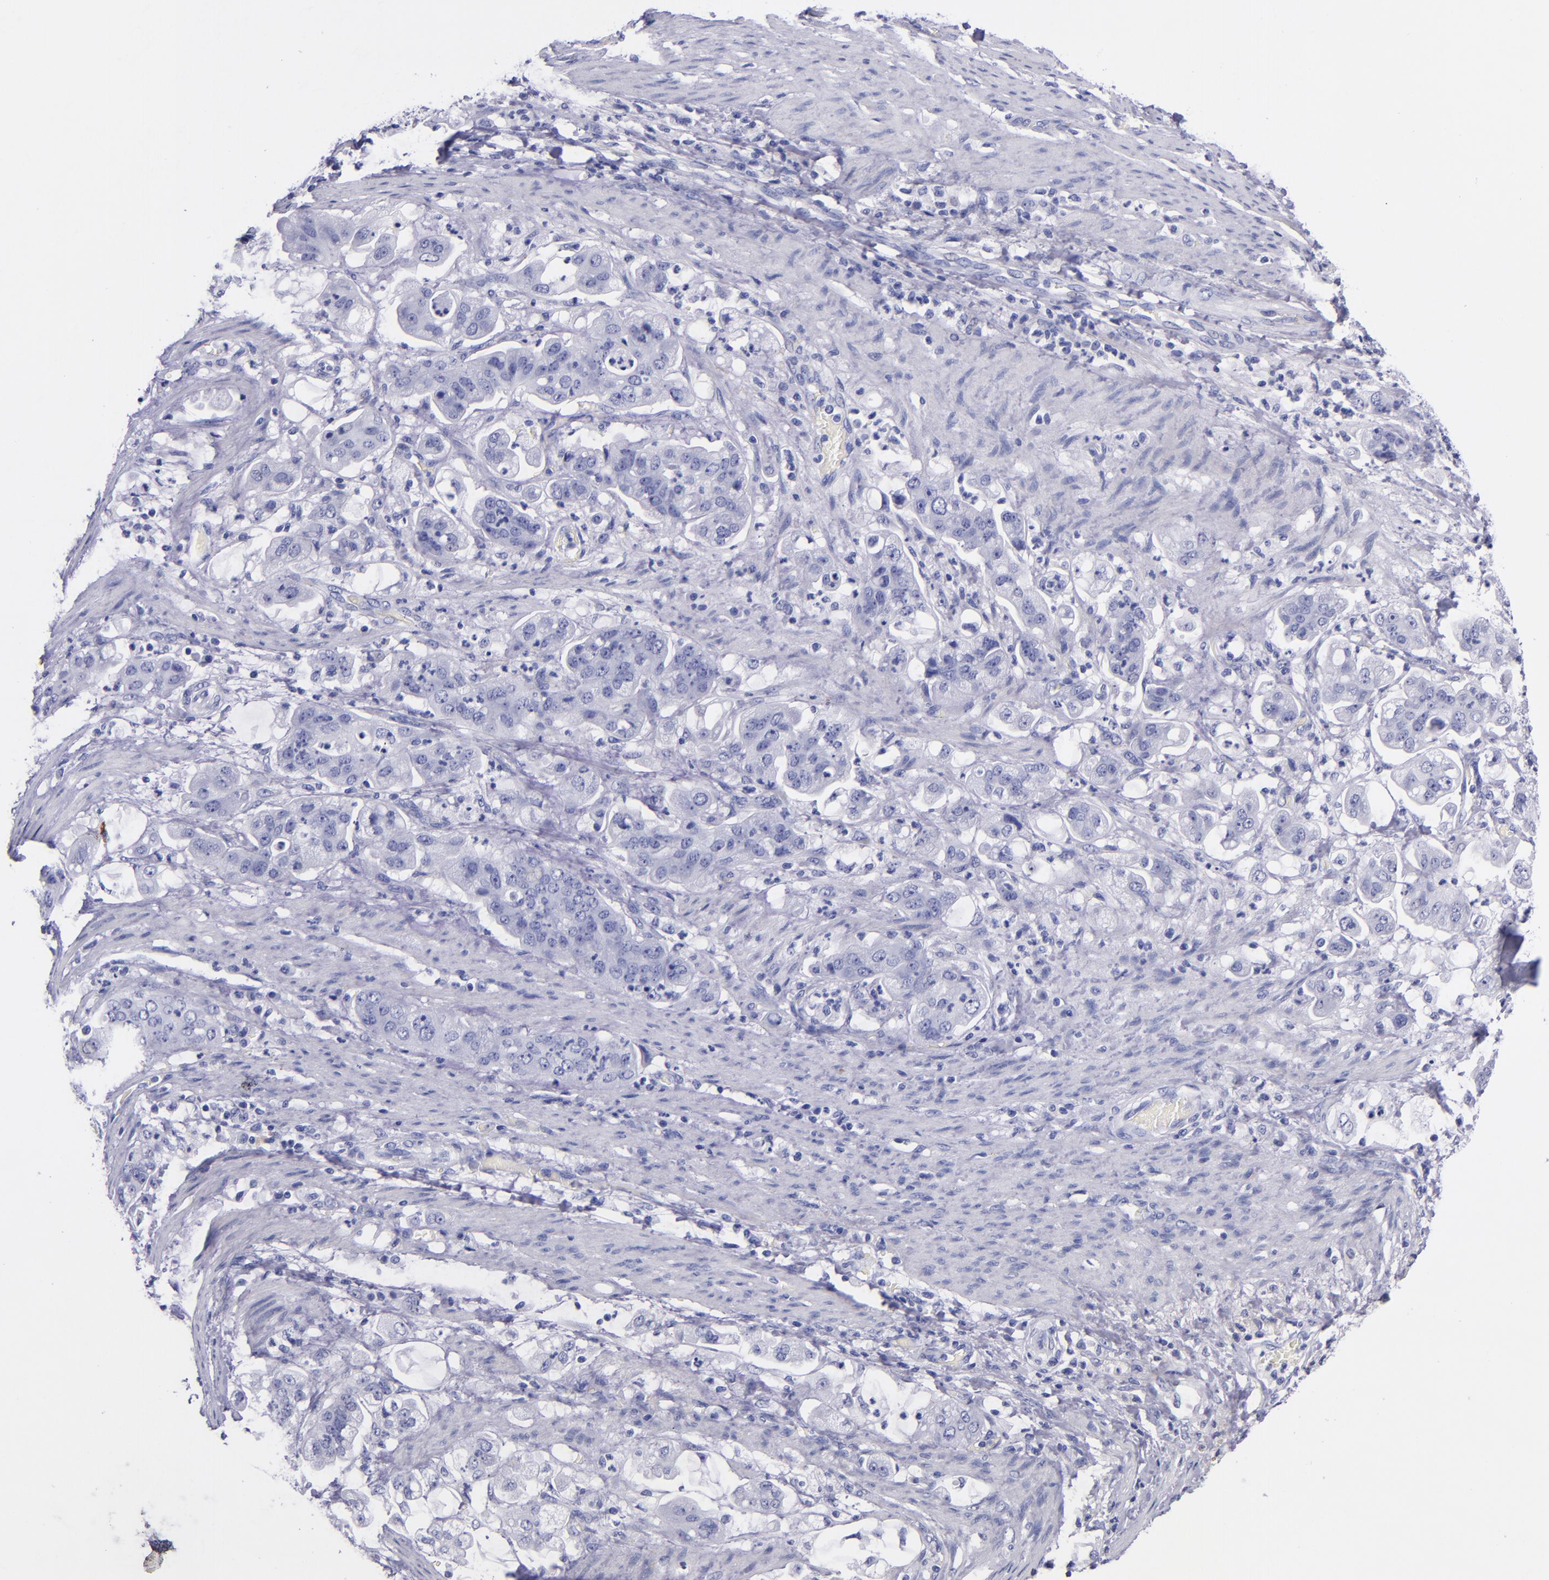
{"staining": {"intensity": "negative", "quantity": "none", "location": "none"}, "tissue": "stomach cancer", "cell_type": "Tumor cells", "image_type": "cancer", "snomed": [{"axis": "morphology", "description": "Adenocarcinoma, NOS"}, {"axis": "topography", "description": "Stomach"}], "caption": "Stomach cancer (adenocarcinoma) was stained to show a protein in brown. There is no significant staining in tumor cells.", "gene": "SV2A", "patient": {"sex": "male", "age": 62}}